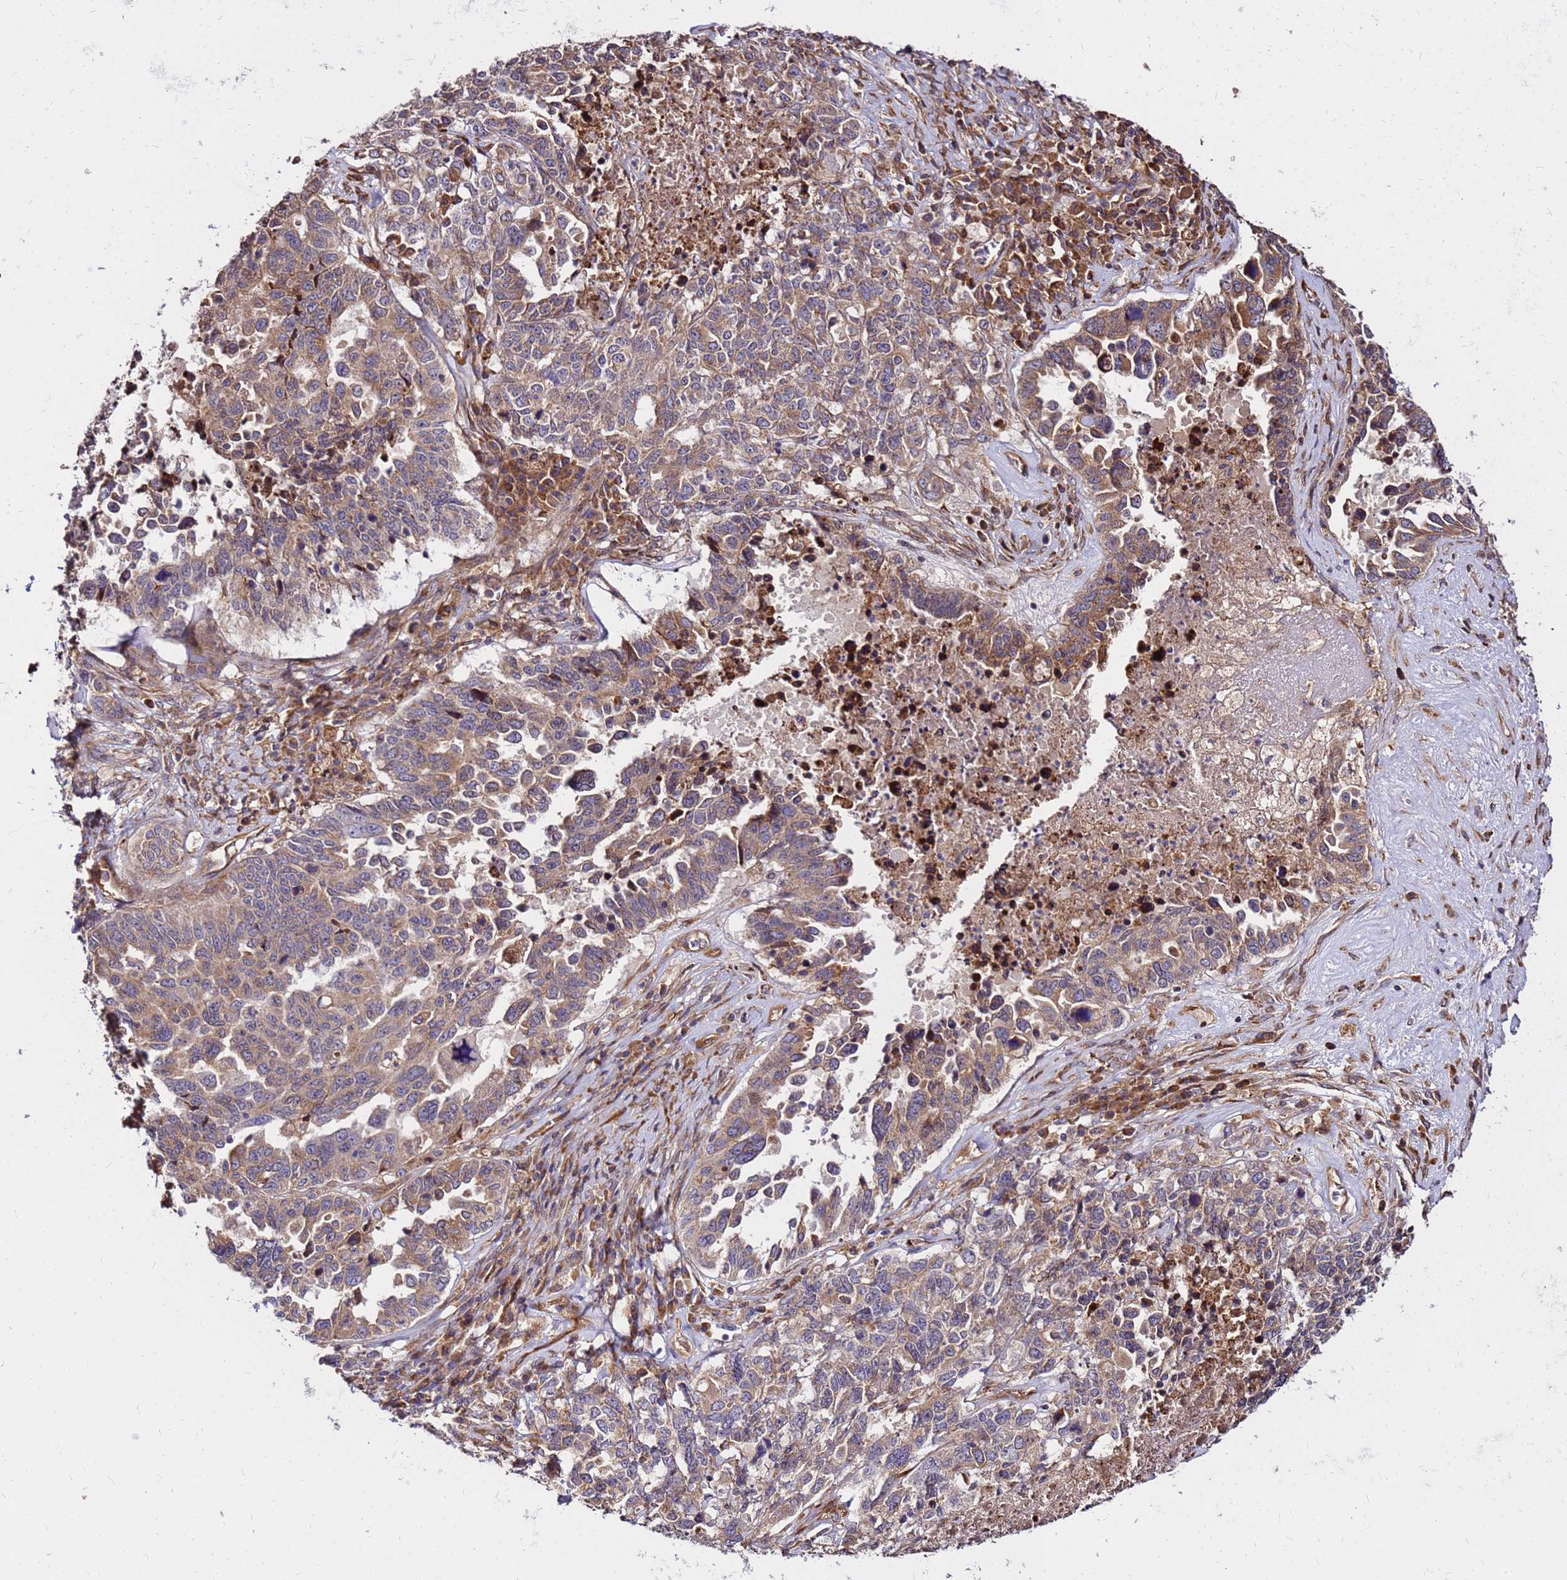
{"staining": {"intensity": "moderate", "quantity": ">75%", "location": "cytoplasmic/membranous"}, "tissue": "ovarian cancer", "cell_type": "Tumor cells", "image_type": "cancer", "snomed": [{"axis": "morphology", "description": "Carcinoma, endometroid"}, {"axis": "topography", "description": "Ovary"}], "caption": "Immunohistochemistry (IHC) of human endometroid carcinoma (ovarian) exhibits medium levels of moderate cytoplasmic/membranous staining in about >75% of tumor cells.", "gene": "WWC2", "patient": {"sex": "female", "age": 62}}